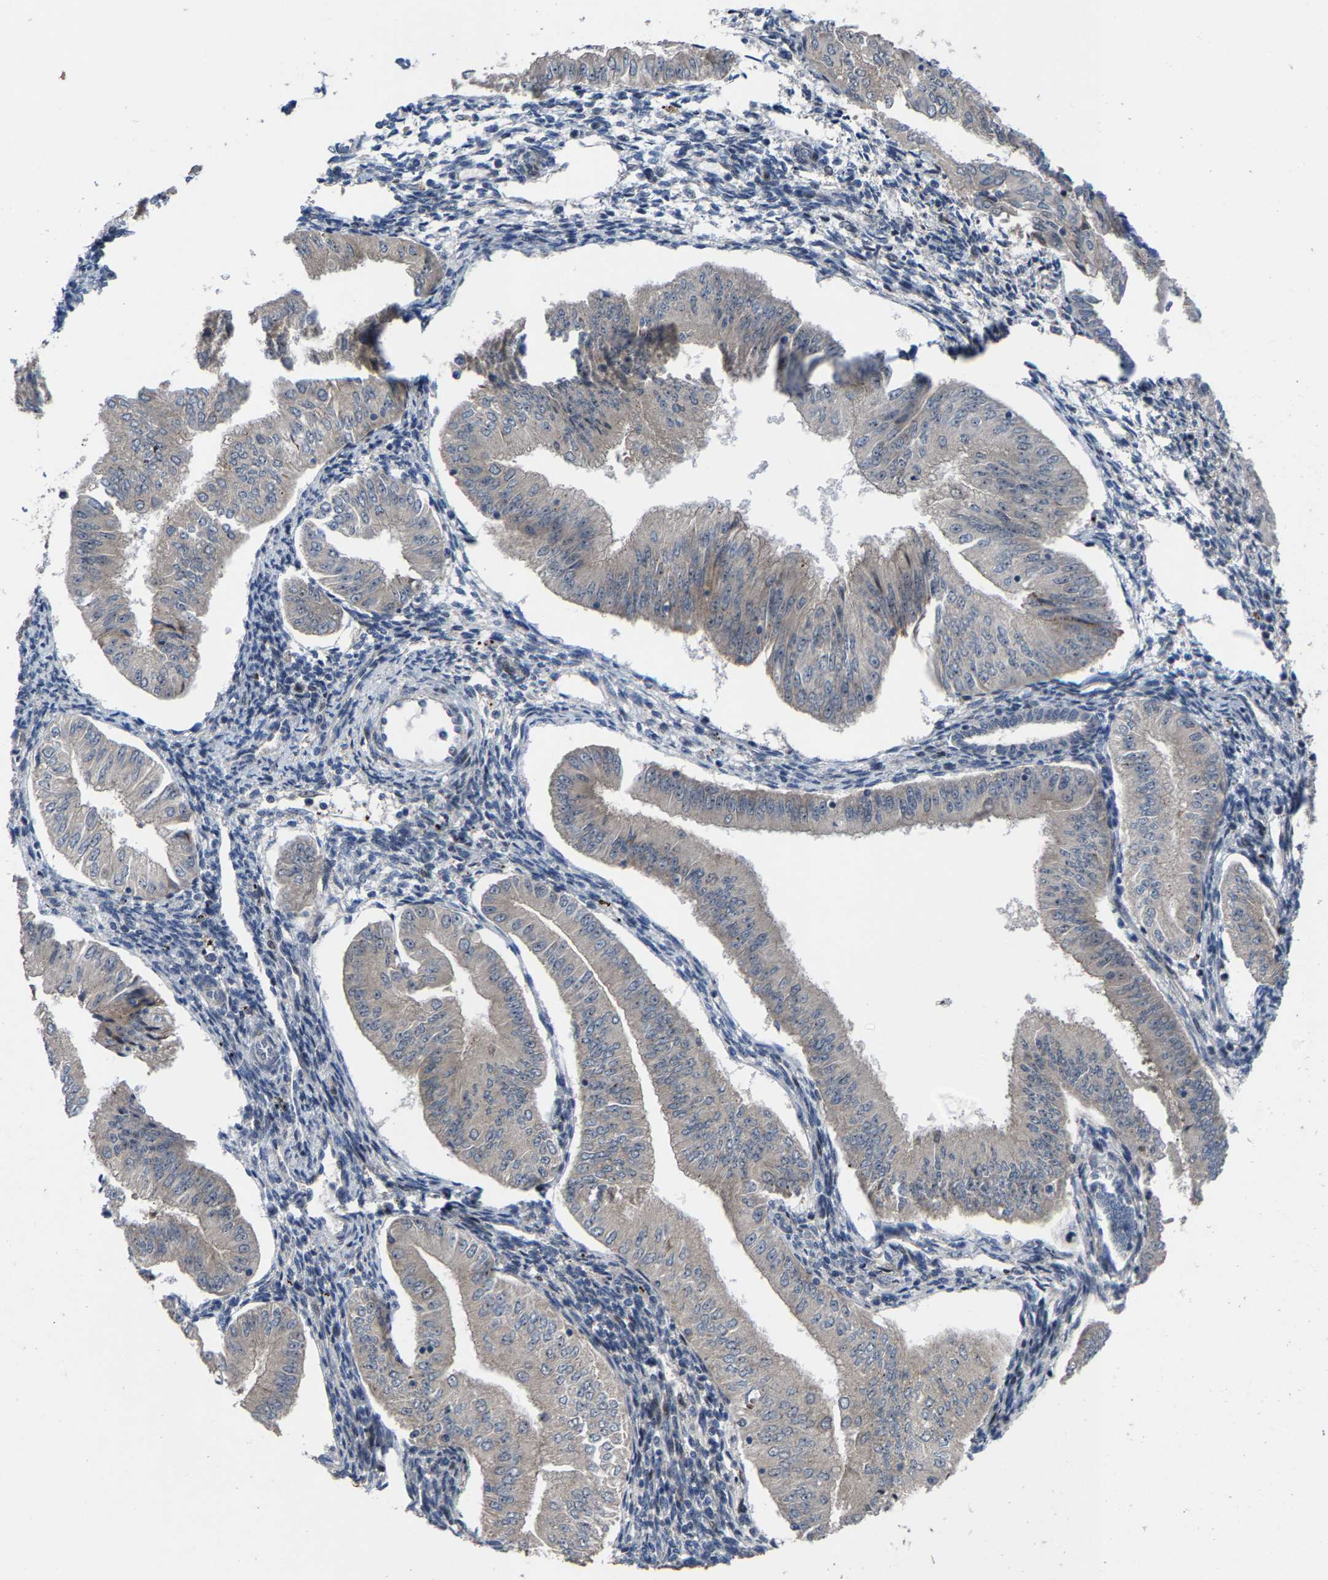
{"staining": {"intensity": "negative", "quantity": "none", "location": "none"}, "tissue": "endometrial cancer", "cell_type": "Tumor cells", "image_type": "cancer", "snomed": [{"axis": "morphology", "description": "Normal tissue, NOS"}, {"axis": "morphology", "description": "Adenocarcinoma, NOS"}, {"axis": "topography", "description": "Endometrium"}], "caption": "Tumor cells are negative for protein expression in human endometrial cancer (adenocarcinoma). Nuclei are stained in blue.", "gene": "HAUS6", "patient": {"sex": "female", "age": 53}}